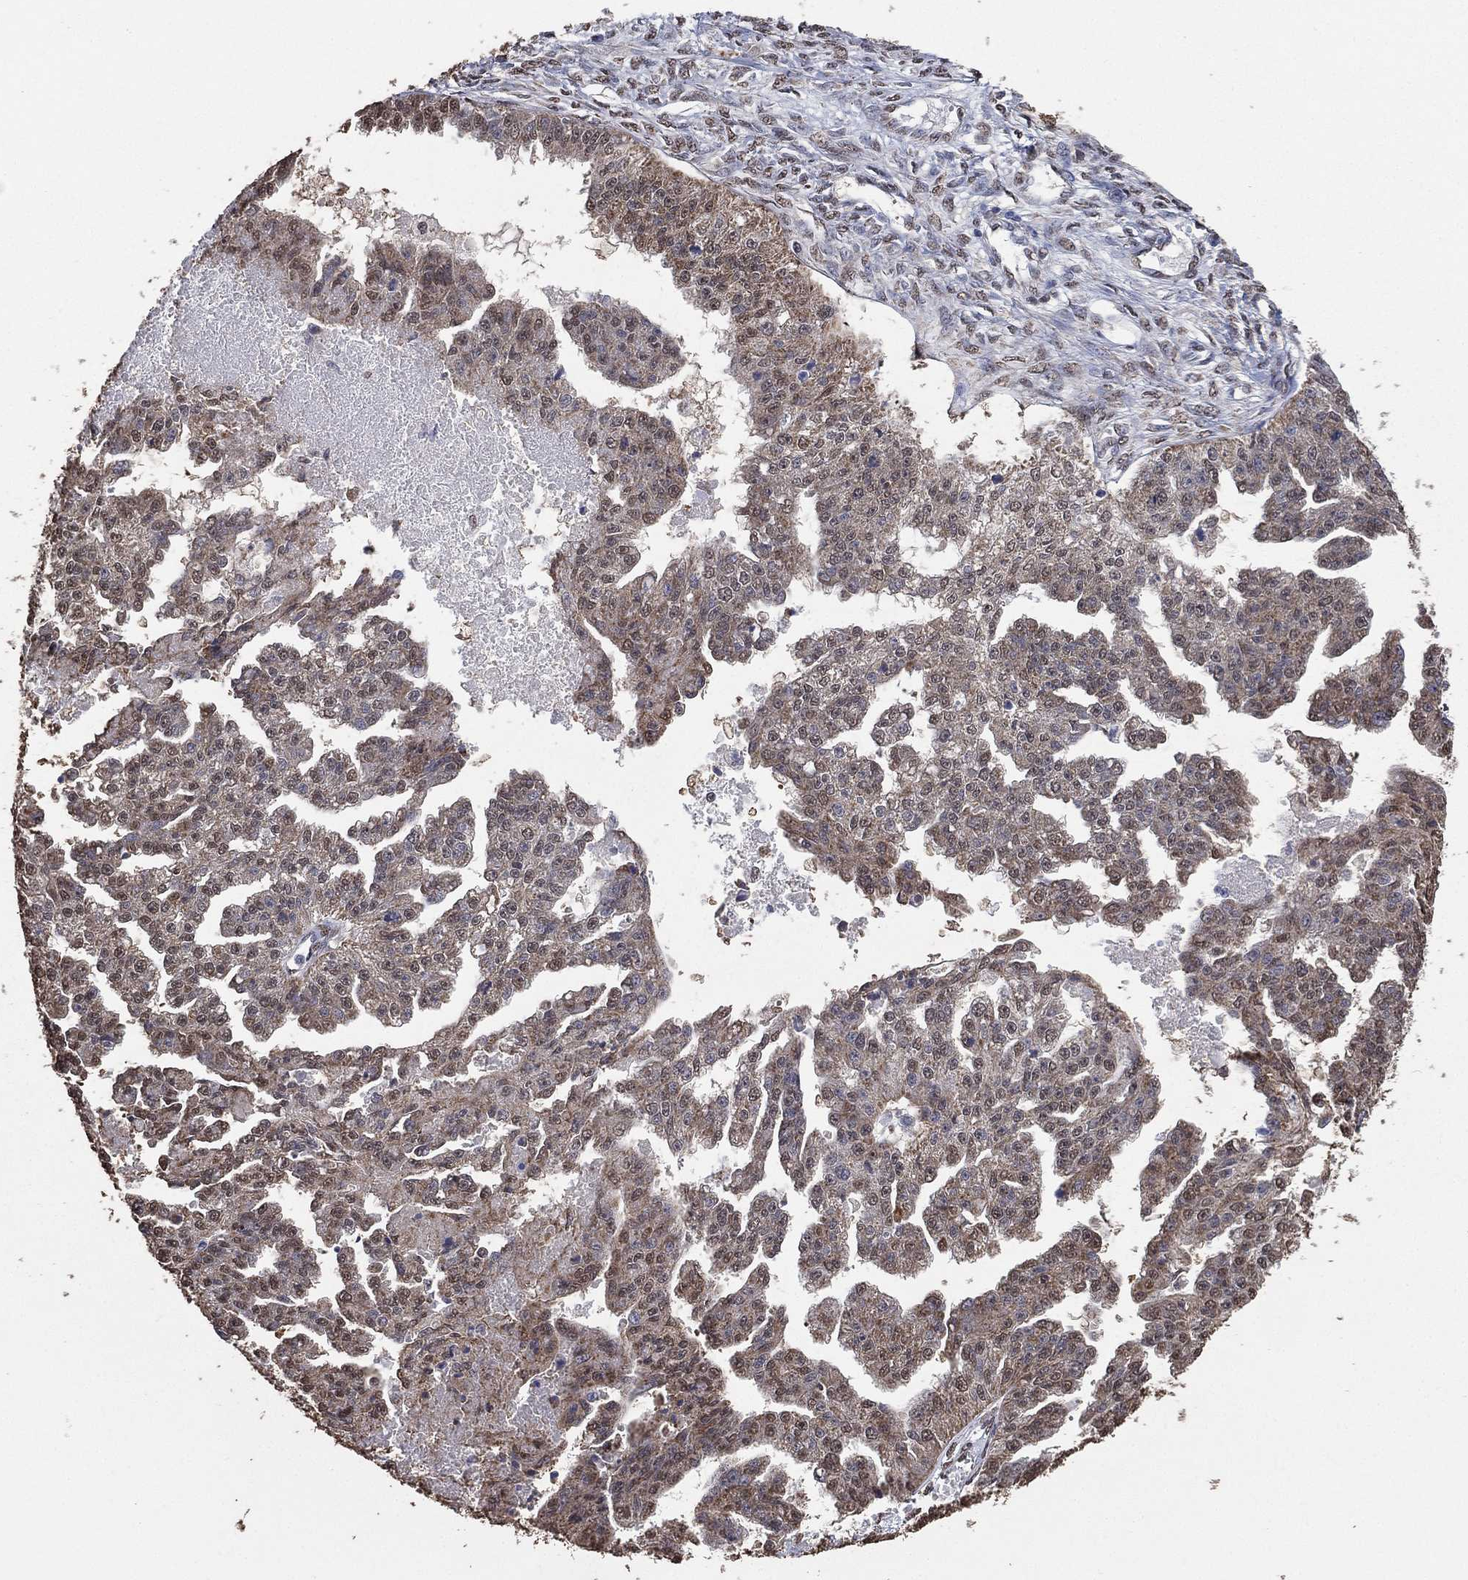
{"staining": {"intensity": "weak", "quantity": ">75%", "location": "cytoplasmic/membranous,nuclear"}, "tissue": "ovarian cancer", "cell_type": "Tumor cells", "image_type": "cancer", "snomed": [{"axis": "morphology", "description": "Cystadenocarcinoma, serous, NOS"}, {"axis": "topography", "description": "Ovary"}], "caption": "A high-resolution photomicrograph shows immunohistochemistry (IHC) staining of ovarian cancer (serous cystadenocarcinoma), which reveals weak cytoplasmic/membranous and nuclear staining in approximately >75% of tumor cells. The protein is shown in brown color, while the nuclei are stained blue.", "gene": "ALDH7A1", "patient": {"sex": "female", "age": 58}}